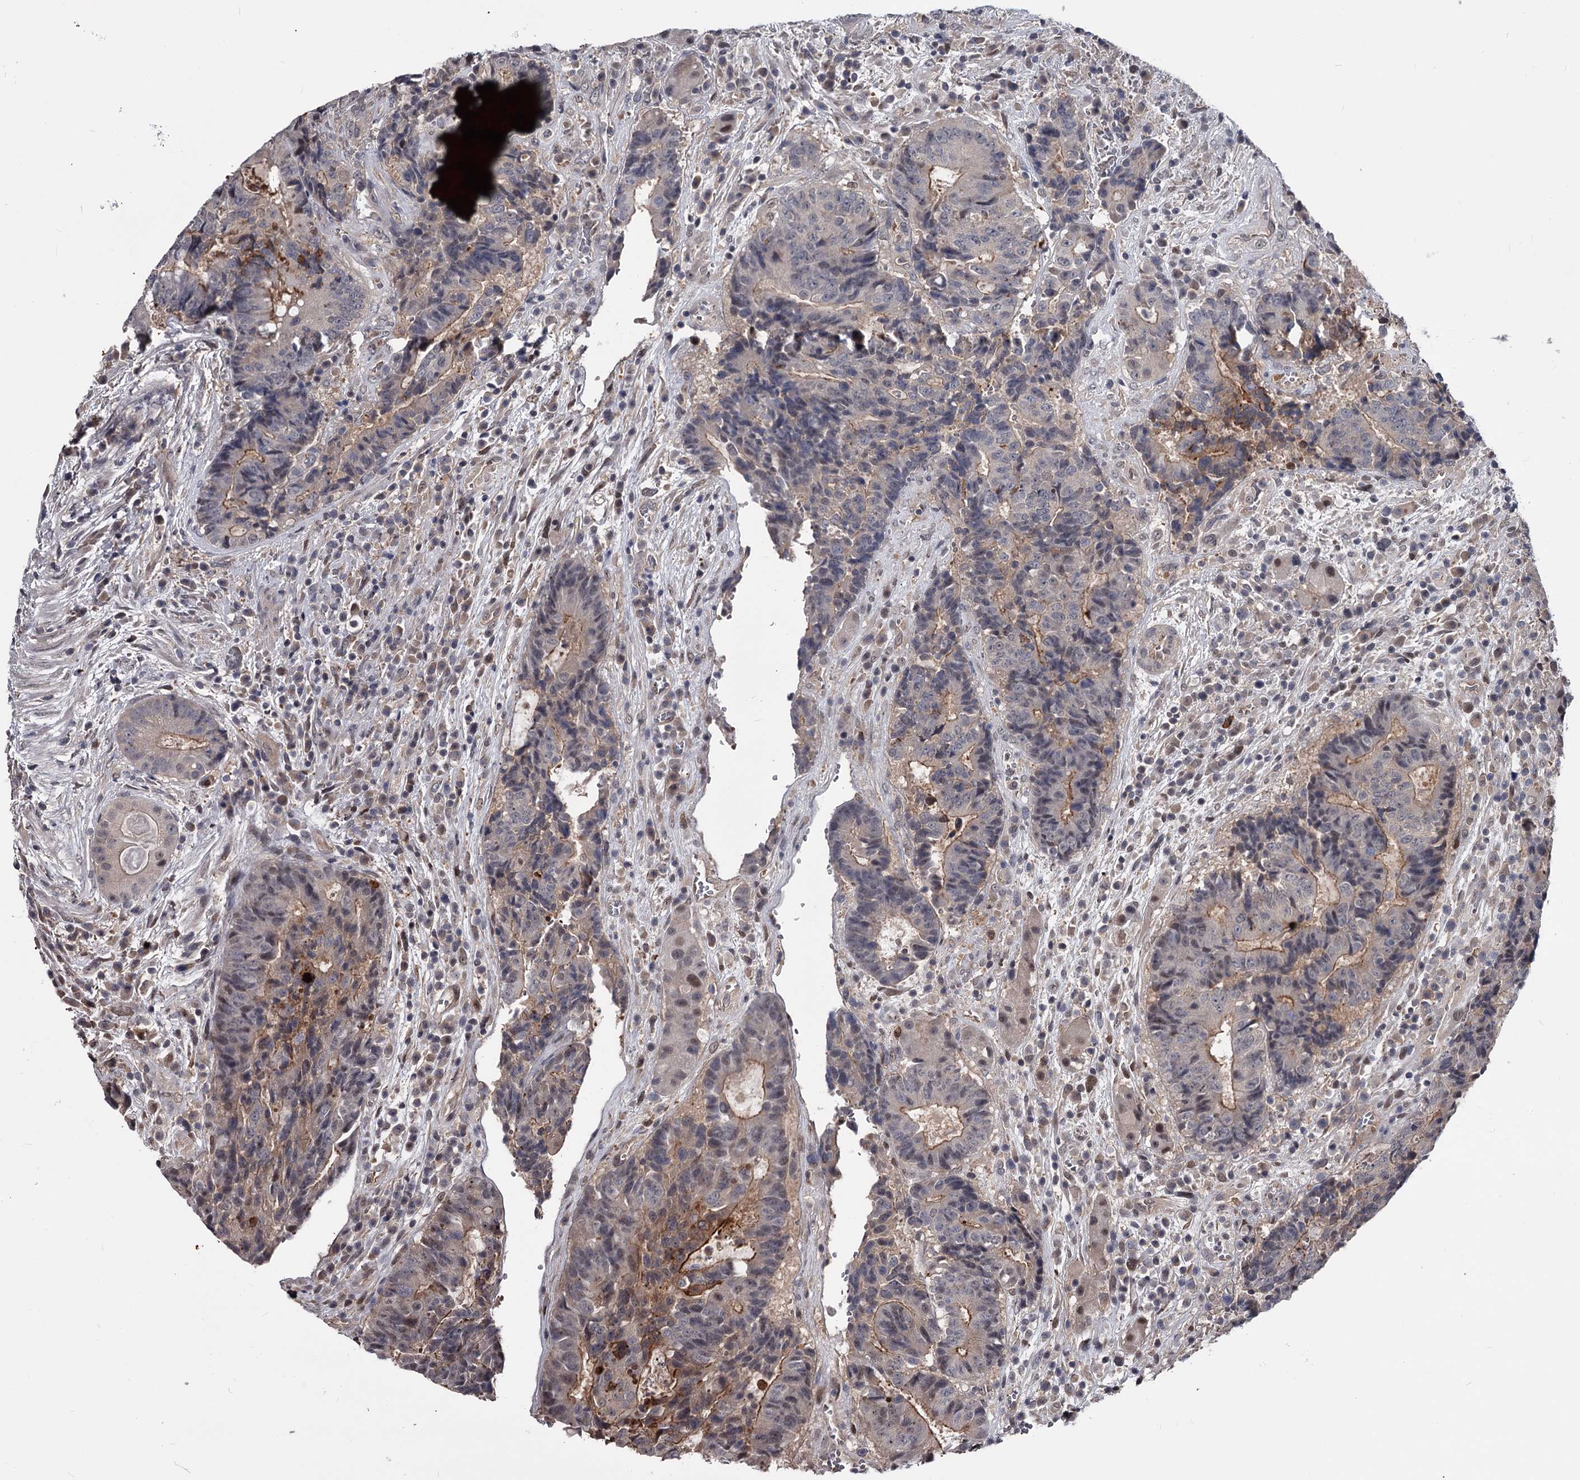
{"staining": {"intensity": "moderate", "quantity": "<25%", "location": "cytoplasmic/membranous"}, "tissue": "colorectal cancer", "cell_type": "Tumor cells", "image_type": "cancer", "snomed": [{"axis": "morphology", "description": "Adenocarcinoma, NOS"}, {"axis": "topography", "description": "Rectum"}], "caption": "Tumor cells exhibit moderate cytoplasmic/membranous expression in about <25% of cells in adenocarcinoma (colorectal).", "gene": "DAO", "patient": {"sex": "male", "age": 69}}